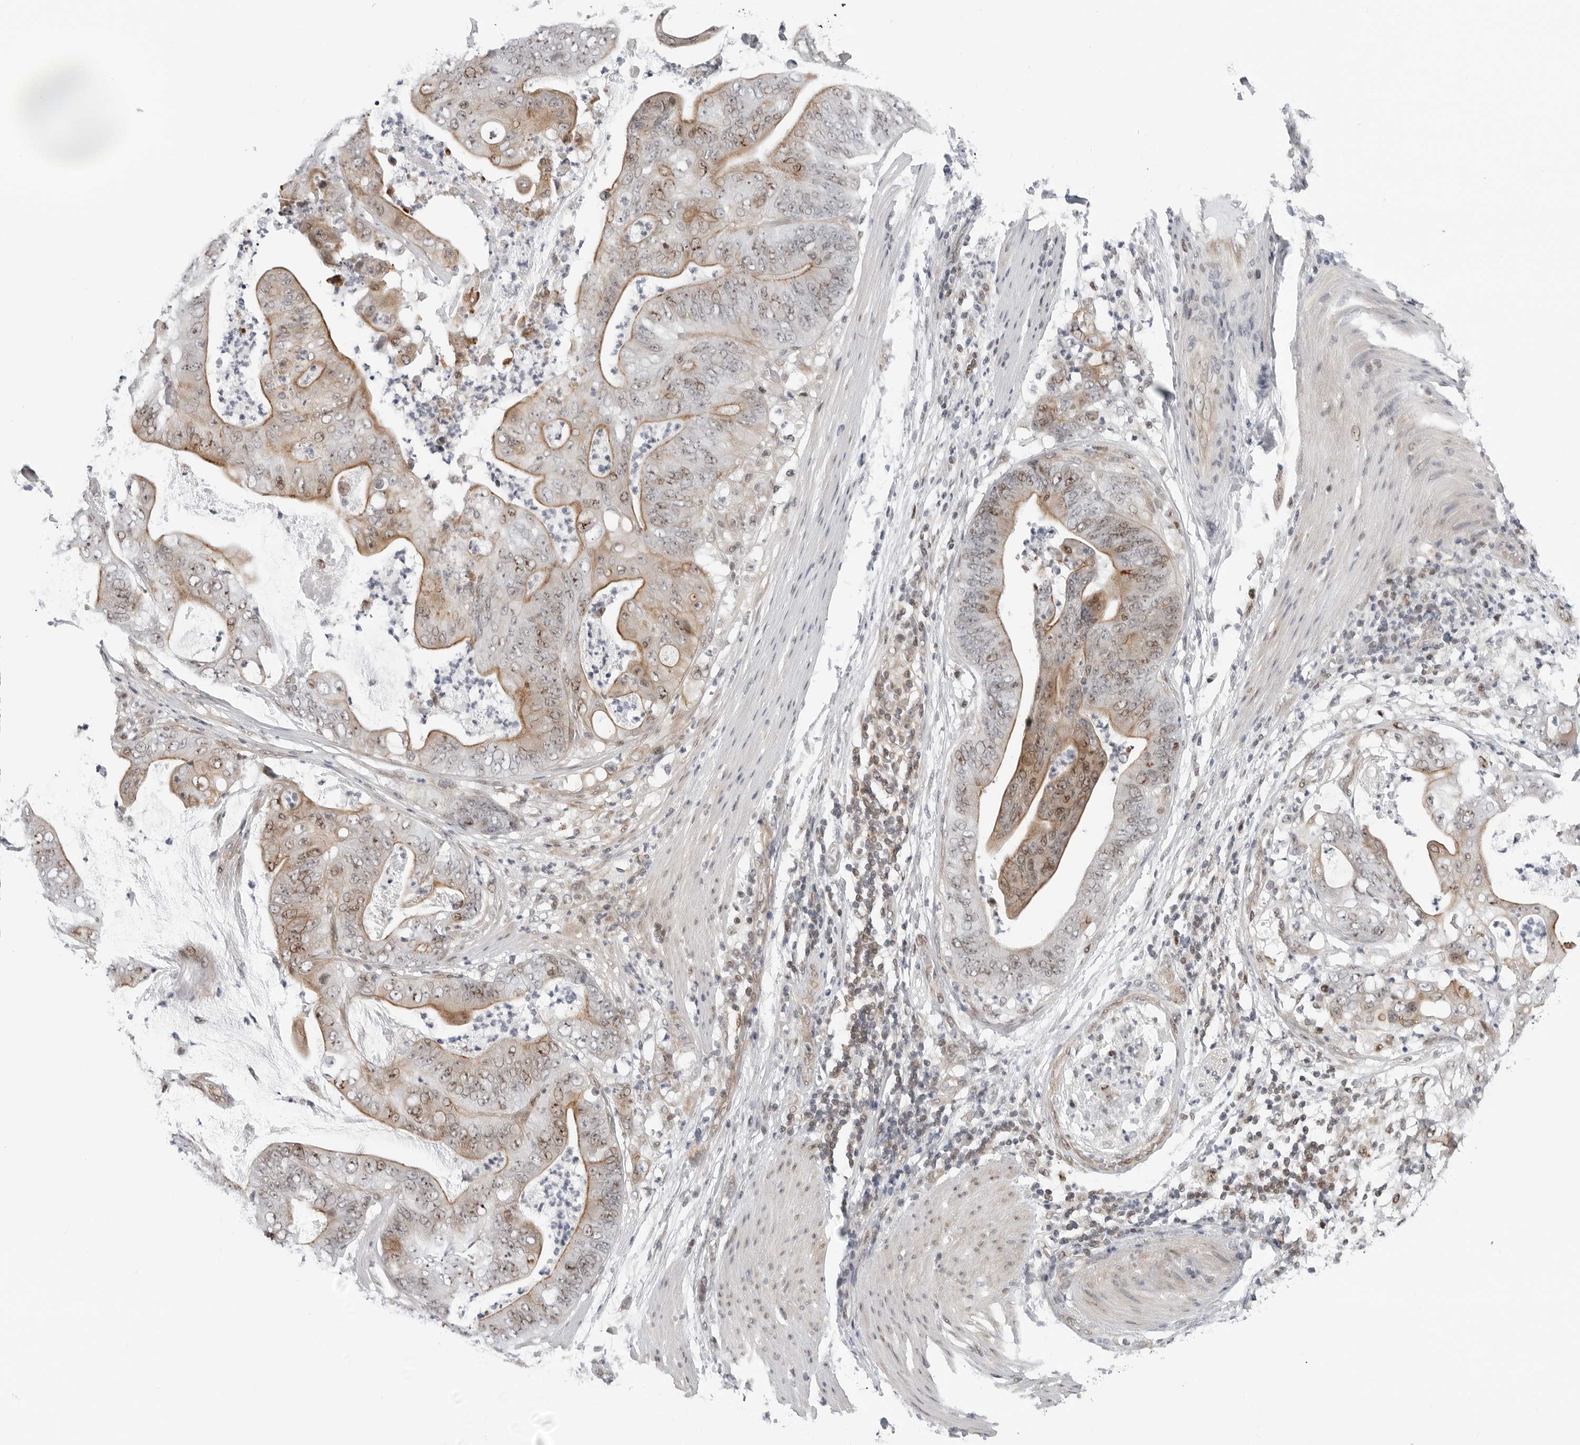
{"staining": {"intensity": "moderate", "quantity": ">75%", "location": "cytoplasmic/membranous,nuclear"}, "tissue": "stomach cancer", "cell_type": "Tumor cells", "image_type": "cancer", "snomed": [{"axis": "morphology", "description": "Adenocarcinoma, NOS"}, {"axis": "topography", "description": "Stomach"}], "caption": "Protein expression by IHC shows moderate cytoplasmic/membranous and nuclear staining in approximately >75% of tumor cells in stomach cancer (adenocarcinoma).", "gene": "FAM135B", "patient": {"sex": "female", "age": 73}}